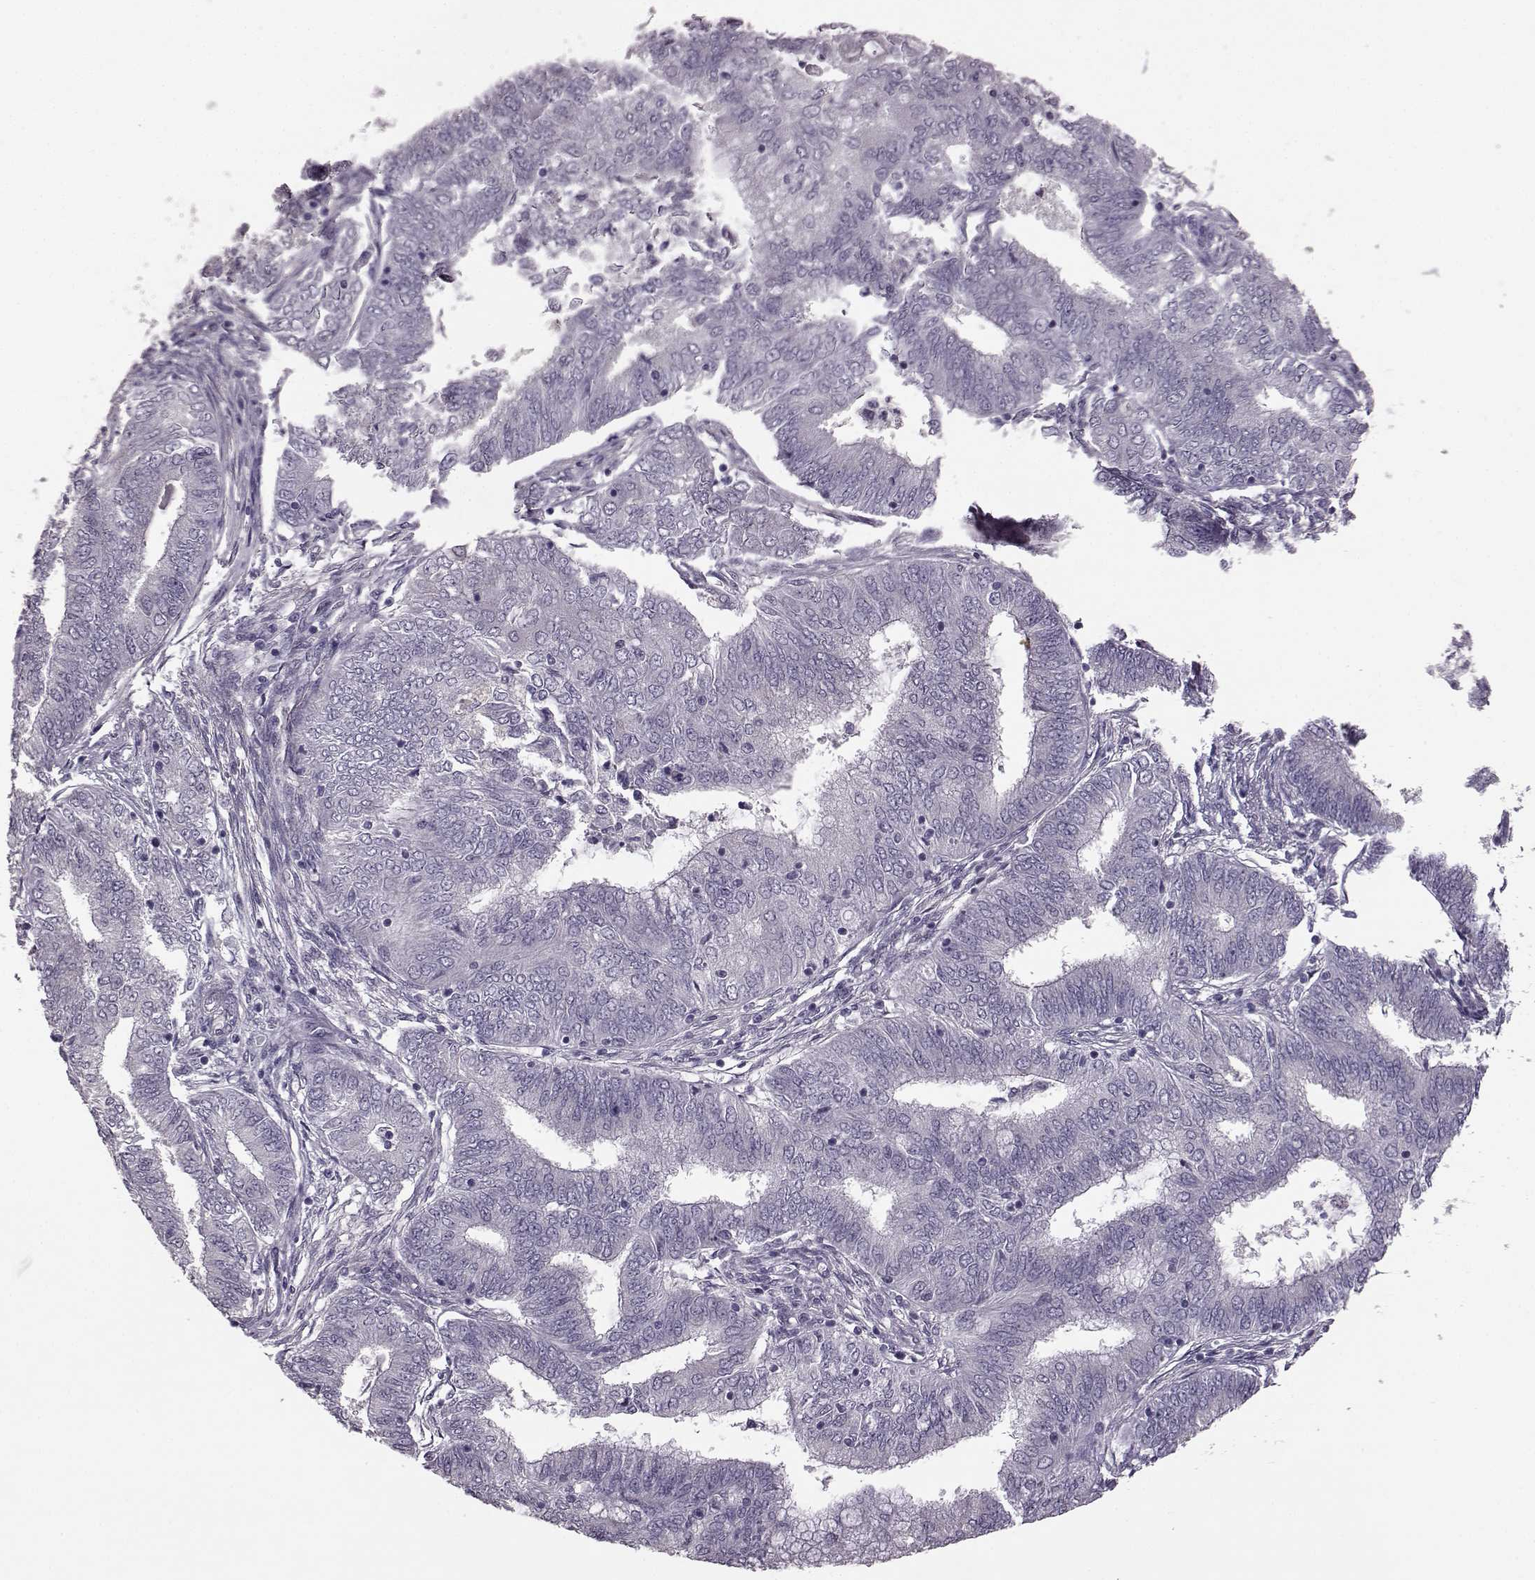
{"staining": {"intensity": "negative", "quantity": "none", "location": "none"}, "tissue": "endometrial cancer", "cell_type": "Tumor cells", "image_type": "cancer", "snomed": [{"axis": "morphology", "description": "Adenocarcinoma, NOS"}, {"axis": "topography", "description": "Endometrium"}], "caption": "Endometrial adenocarcinoma was stained to show a protein in brown. There is no significant positivity in tumor cells.", "gene": "GRK1", "patient": {"sex": "female", "age": 62}}